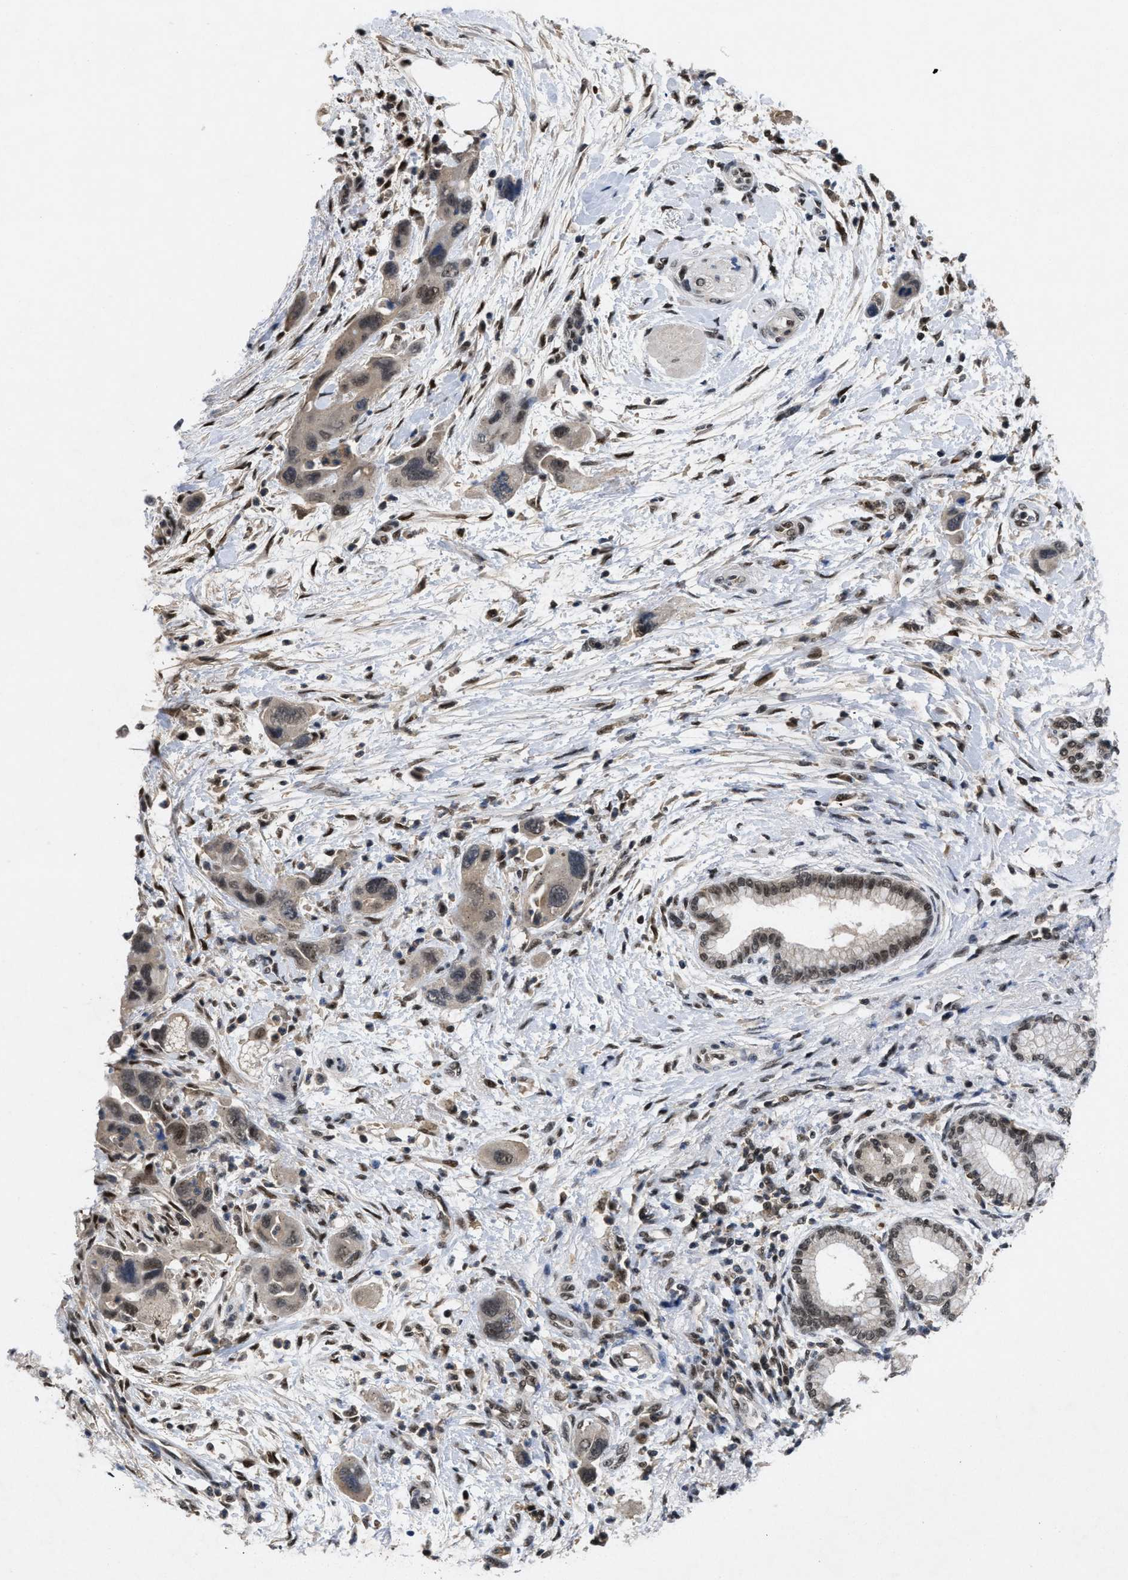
{"staining": {"intensity": "weak", "quantity": ">75%", "location": "nuclear"}, "tissue": "pancreatic cancer", "cell_type": "Tumor cells", "image_type": "cancer", "snomed": [{"axis": "morphology", "description": "Normal tissue, NOS"}, {"axis": "morphology", "description": "Adenocarcinoma, NOS"}, {"axis": "topography", "description": "Pancreas"}], "caption": "Protein expression analysis of pancreatic cancer displays weak nuclear positivity in approximately >75% of tumor cells. The protein of interest is stained brown, and the nuclei are stained in blue (DAB (3,3'-diaminobenzidine) IHC with brightfield microscopy, high magnification).", "gene": "ZNF346", "patient": {"sex": "female", "age": 71}}